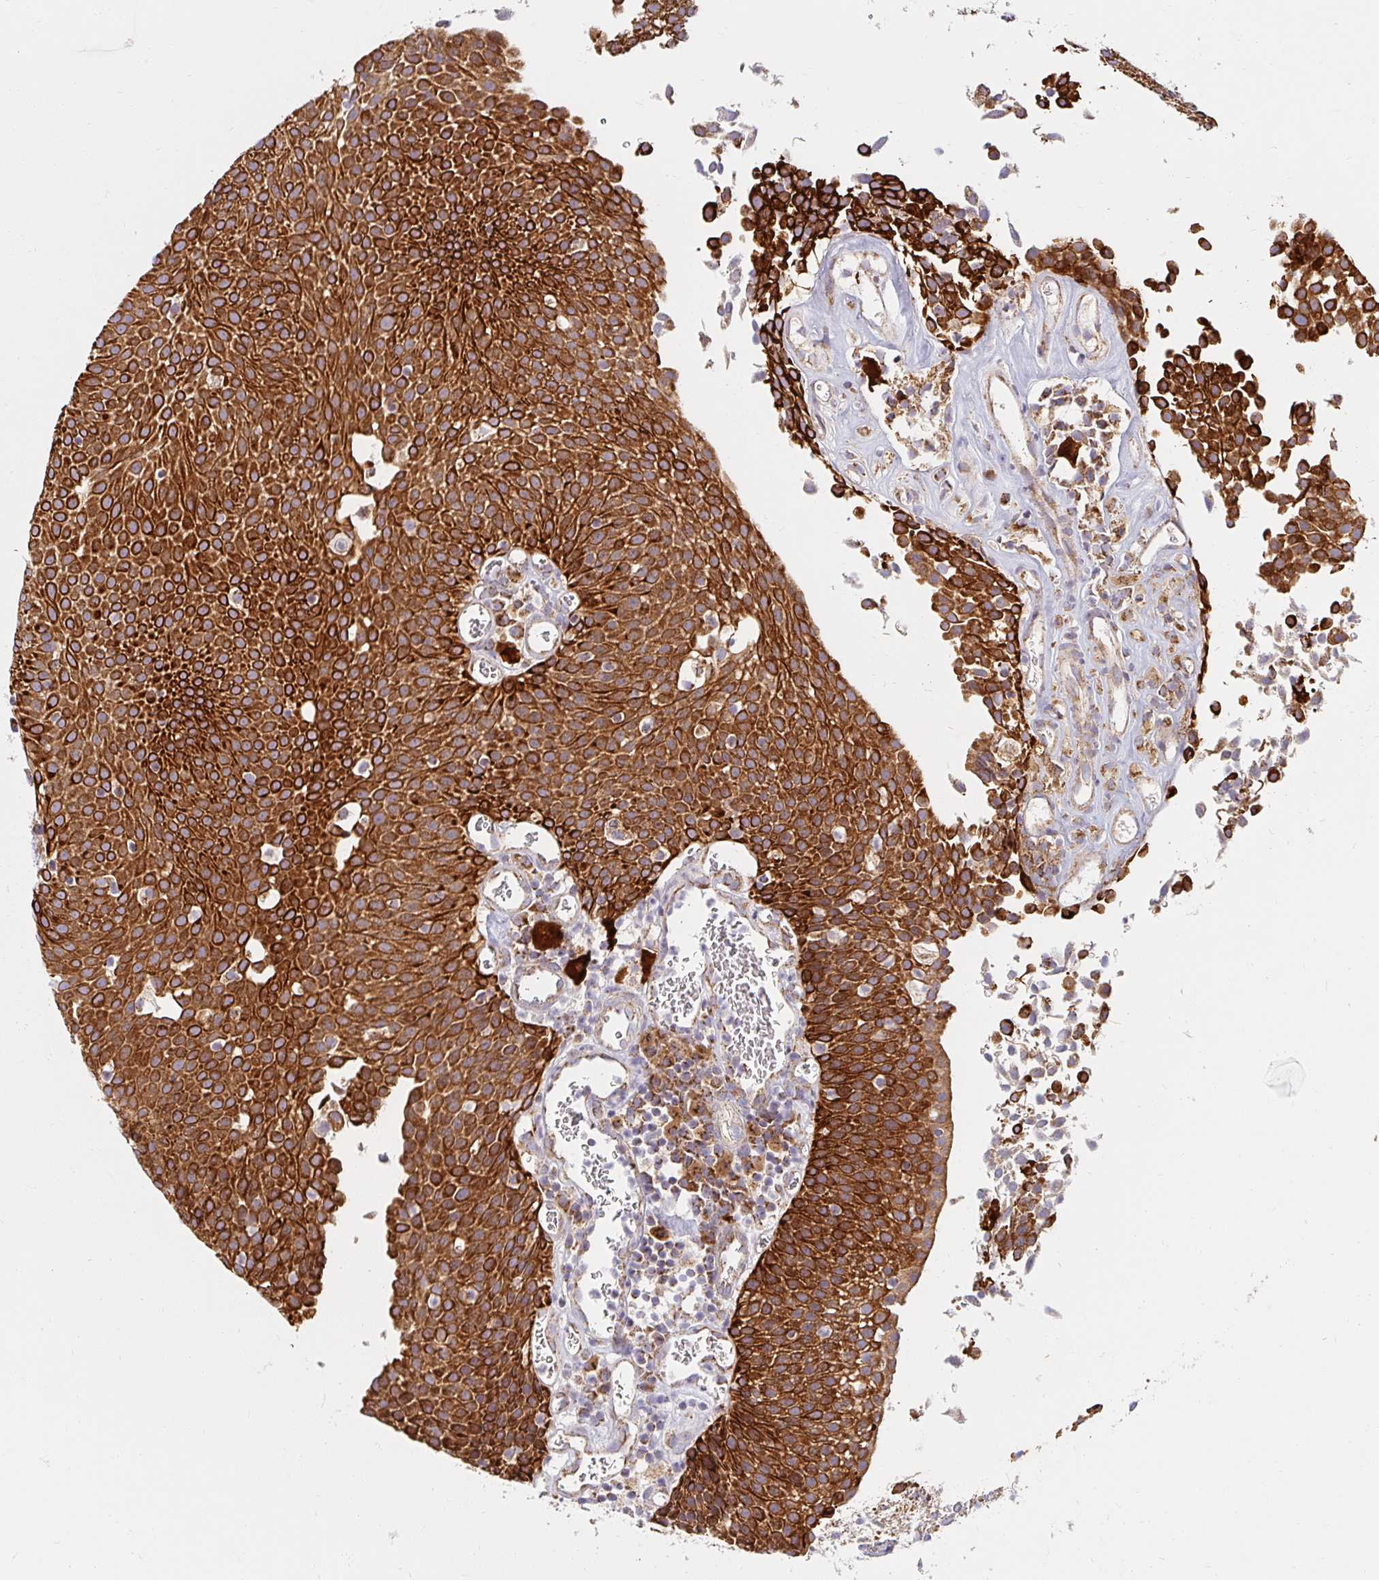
{"staining": {"intensity": "strong", "quantity": ">75%", "location": "cytoplasmic/membranous"}, "tissue": "urothelial cancer", "cell_type": "Tumor cells", "image_type": "cancer", "snomed": [{"axis": "morphology", "description": "Urothelial carcinoma, Low grade"}, {"axis": "topography", "description": "Urinary bladder"}], "caption": "Brown immunohistochemical staining in human low-grade urothelial carcinoma displays strong cytoplasmic/membranous expression in about >75% of tumor cells. (DAB (3,3'-diaminobenzidine) IHC, brown staining for protein, blue staining for nuclei).", "gene": "SKP2", "patient": {"sex": "female", "age": 79}}